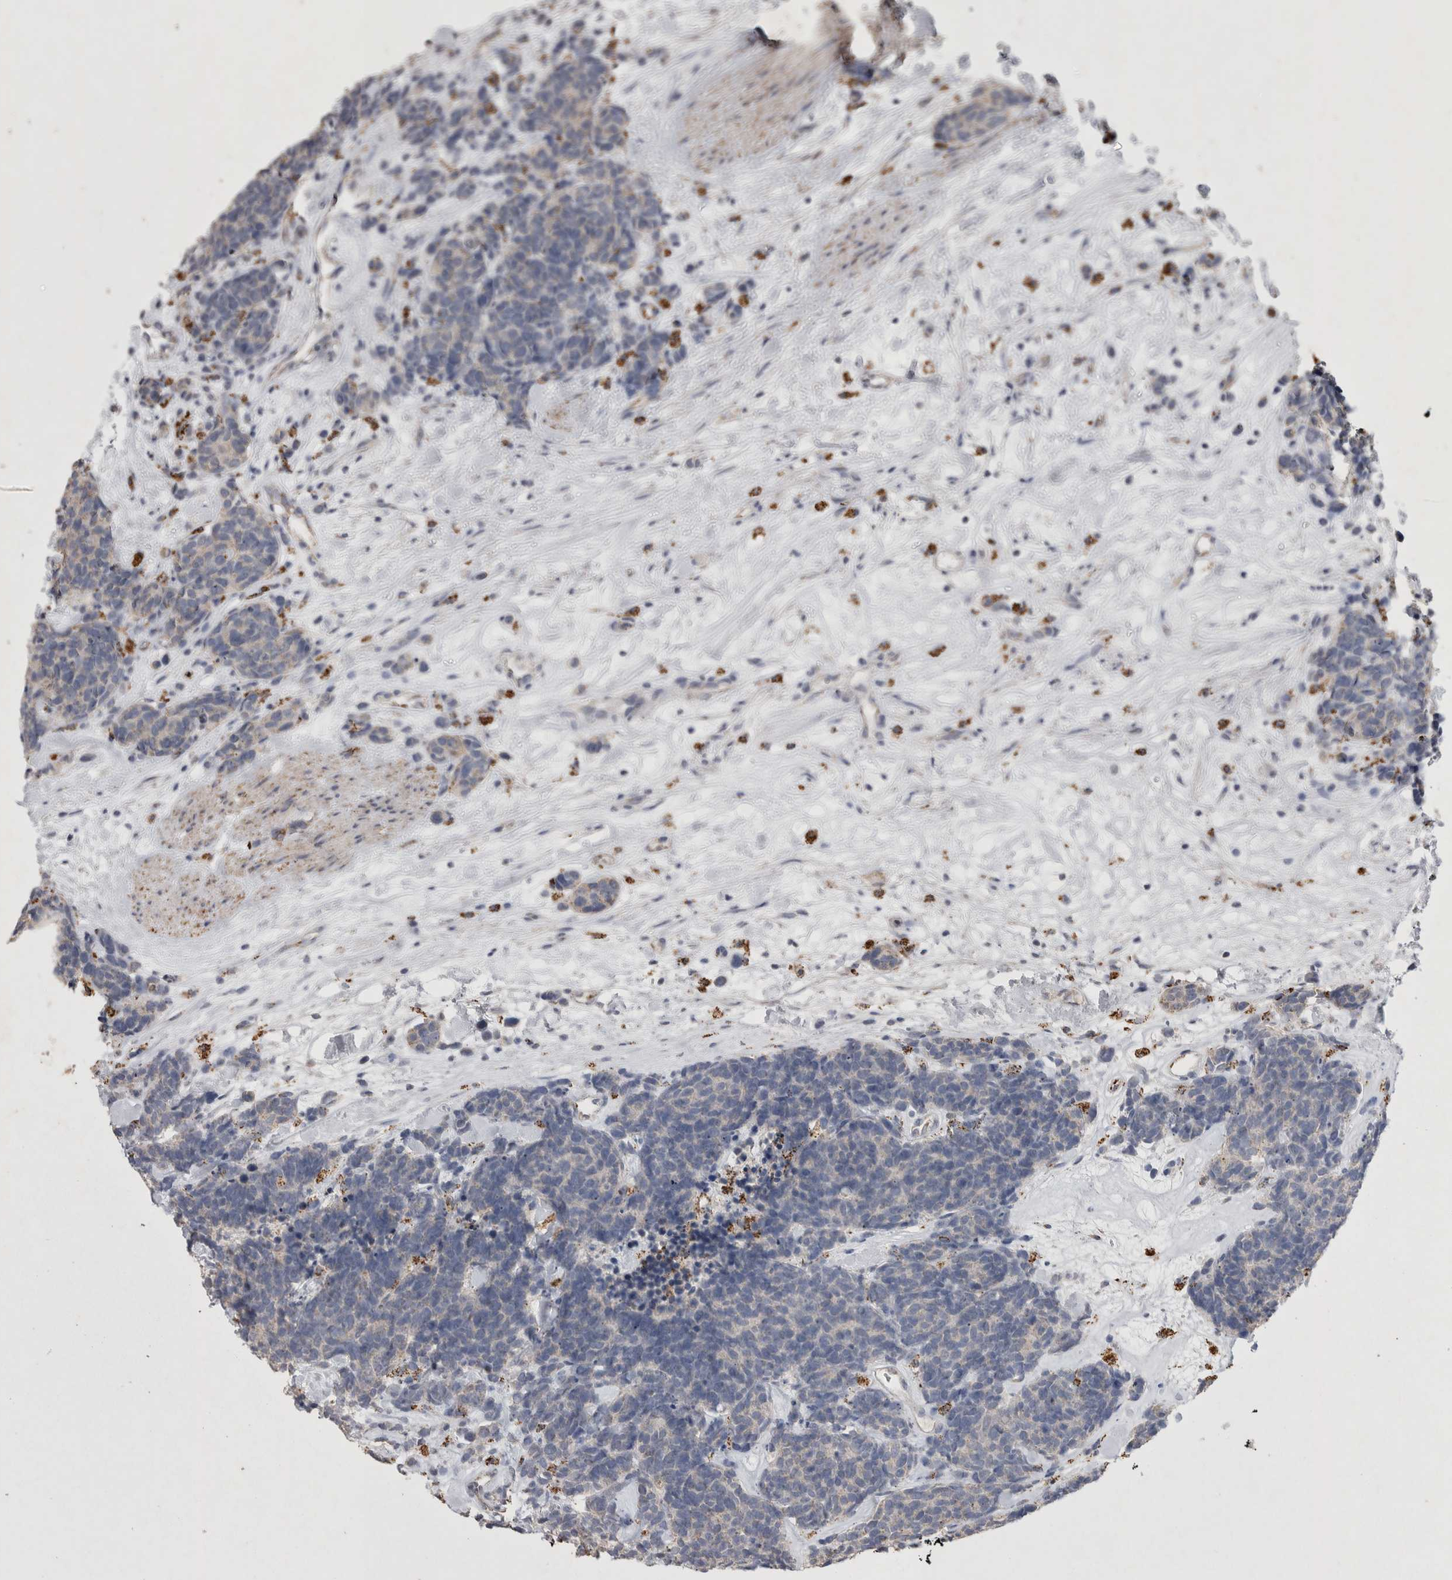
{"staining": {"intensity": "negative", "quantity": "none", "location": "none"}, "tissue": "carcinoid", "cell_type": "Tumor cells", "image_type": "cancer", "snomed": [{"axis": "morphology", "description": "Carcinoma, NOS"}, {"axis": "morphology", "description": "Carcinoid, malignant, NOS"}, {"axis": "topography", "description": "Urinary bladder"}], "caption": "Photomicrograph shows no significant protein expression in tumor cells of carcinoid (malignant). Nuclei are stained in blue.", "gene": "DKK3", "patient": {"sex": "male", "age": 57}}